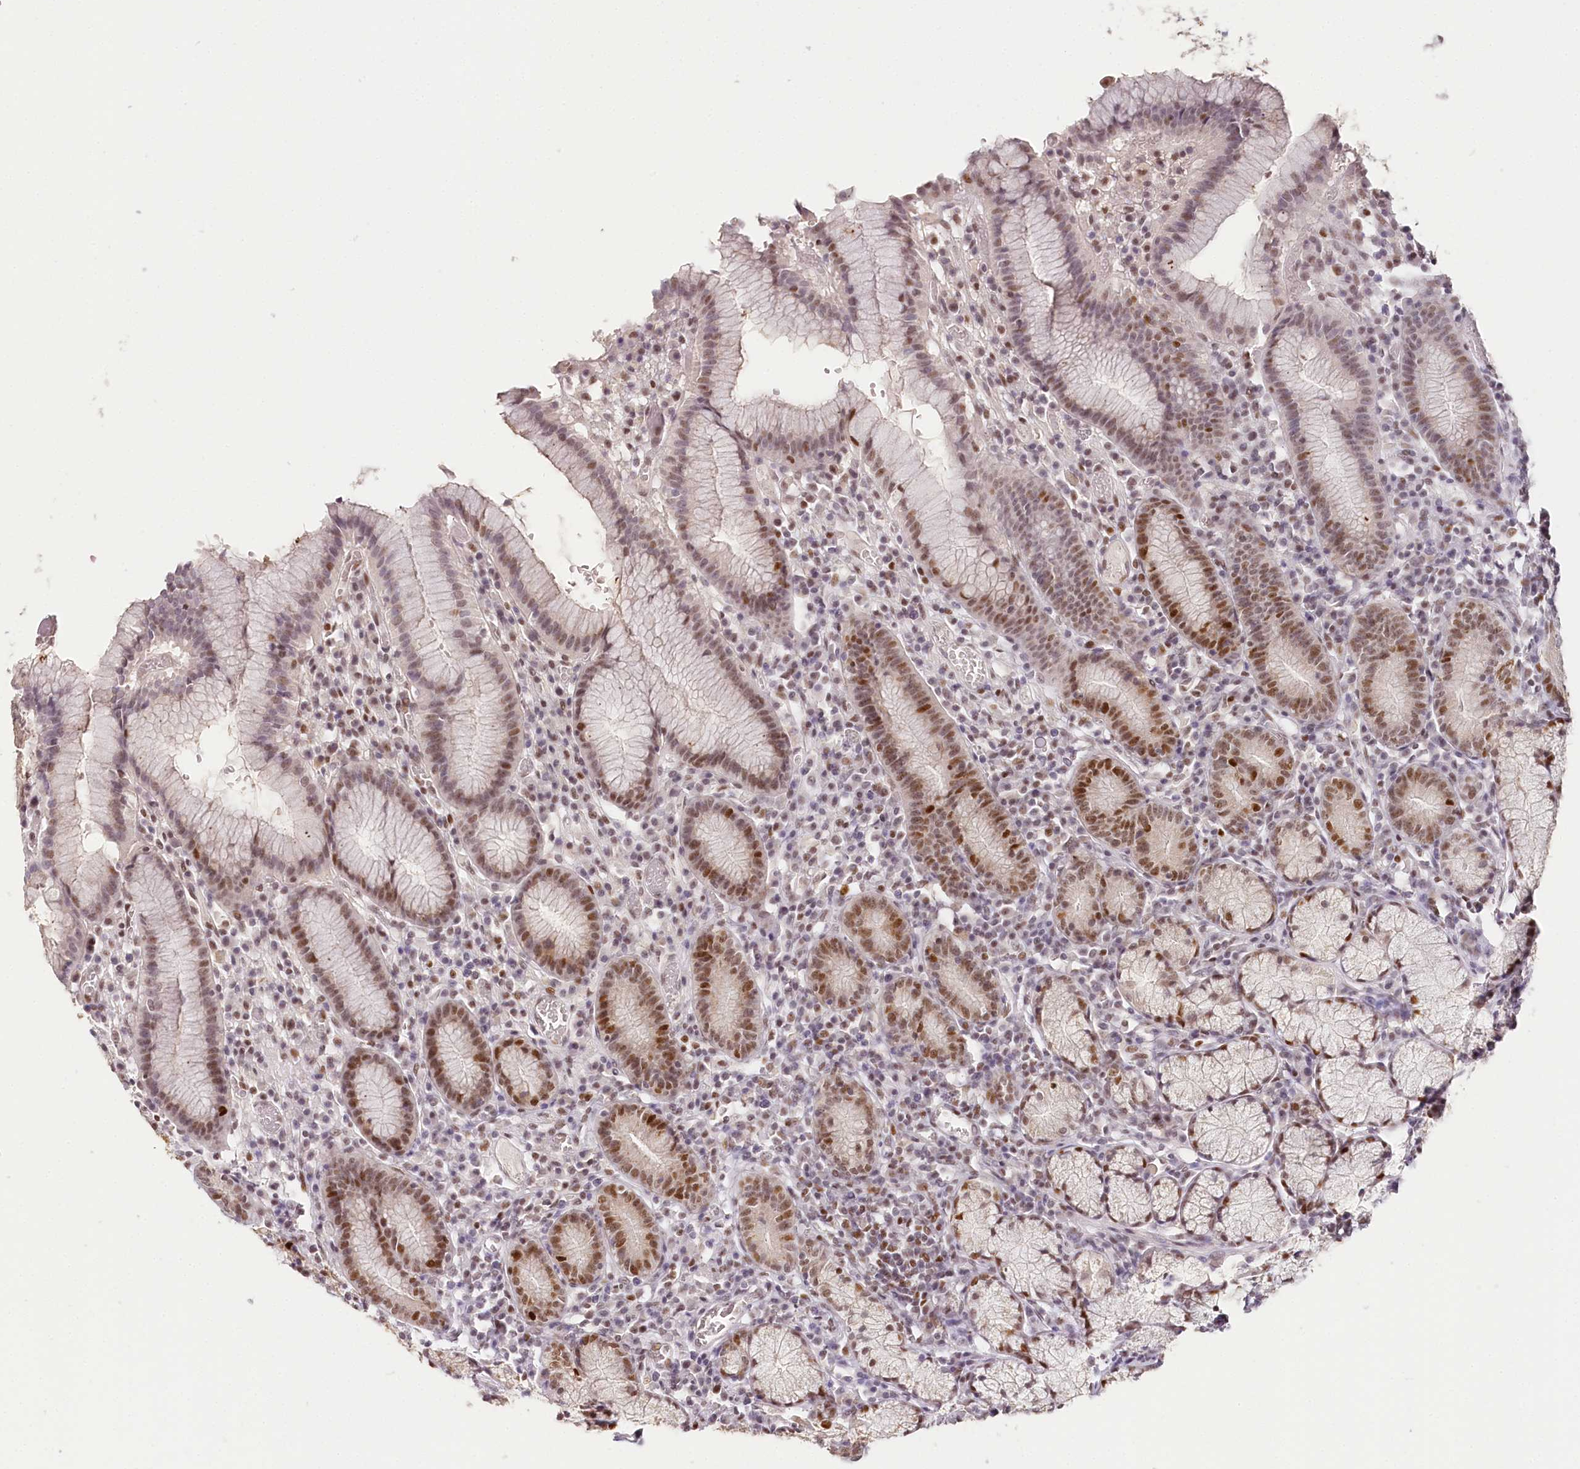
{"staining": {"intensity": "moderate", "quantity": "25%-75%", "location": "nuclear"}, "tissue": "stomach", "cell_type": "Glandular cells", "image_type": "normal", "snomed": [{"axis": "morphology", "description": "Normal tissue, NOS"}, {"axis": "topography", "description": "Stomach"}], "caption": "About 25%-75% of glandular cells in benign human stomach show moderate nuclear protein expression as visualized by brown immunohistochemical staining.", "gene": "TP53", "patient": {"sex": "male", "age": 55}}